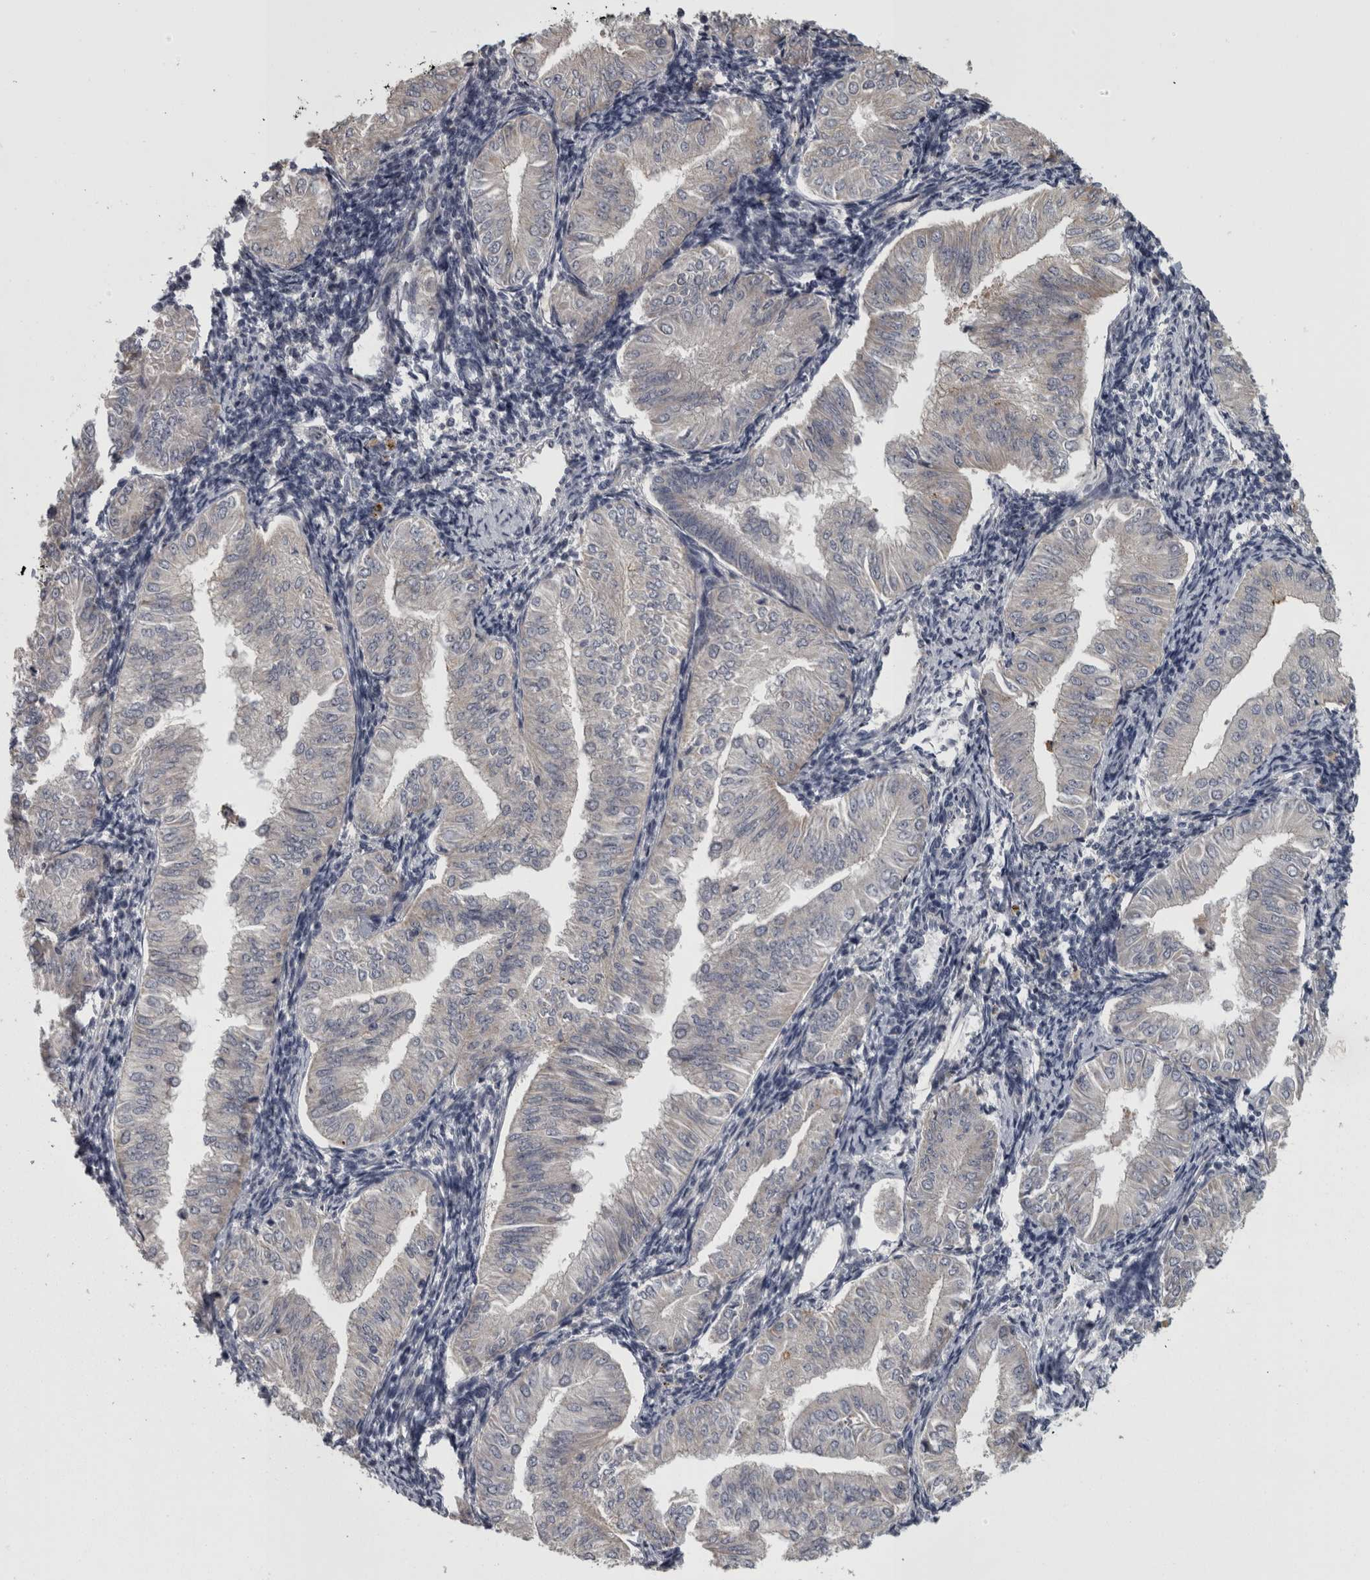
{"staining": {"intensity": "negative", "quantity": "none", "location": "none"}, "tissue": "endometrial cancer", "cell_type": "Tumor cells", "image_type": "cancer", "snomed": [{"axis": "morphology", "description": "Normal tissue, NOS"}, {"axis": "morphology", "description": "Adenocarcinoma, NOS"}, {"axis": "topography", "description": "Endometrium"}], "caption": "High magnification brightfield microscopy of endometrial cancer (adenocarcinoma) stained with DAB (brown) and counterstained with hematoxylin (blue): tumor cells show no significant staining.", "gene": "DBT", "patient": {"sex": "female", "age": 53}}